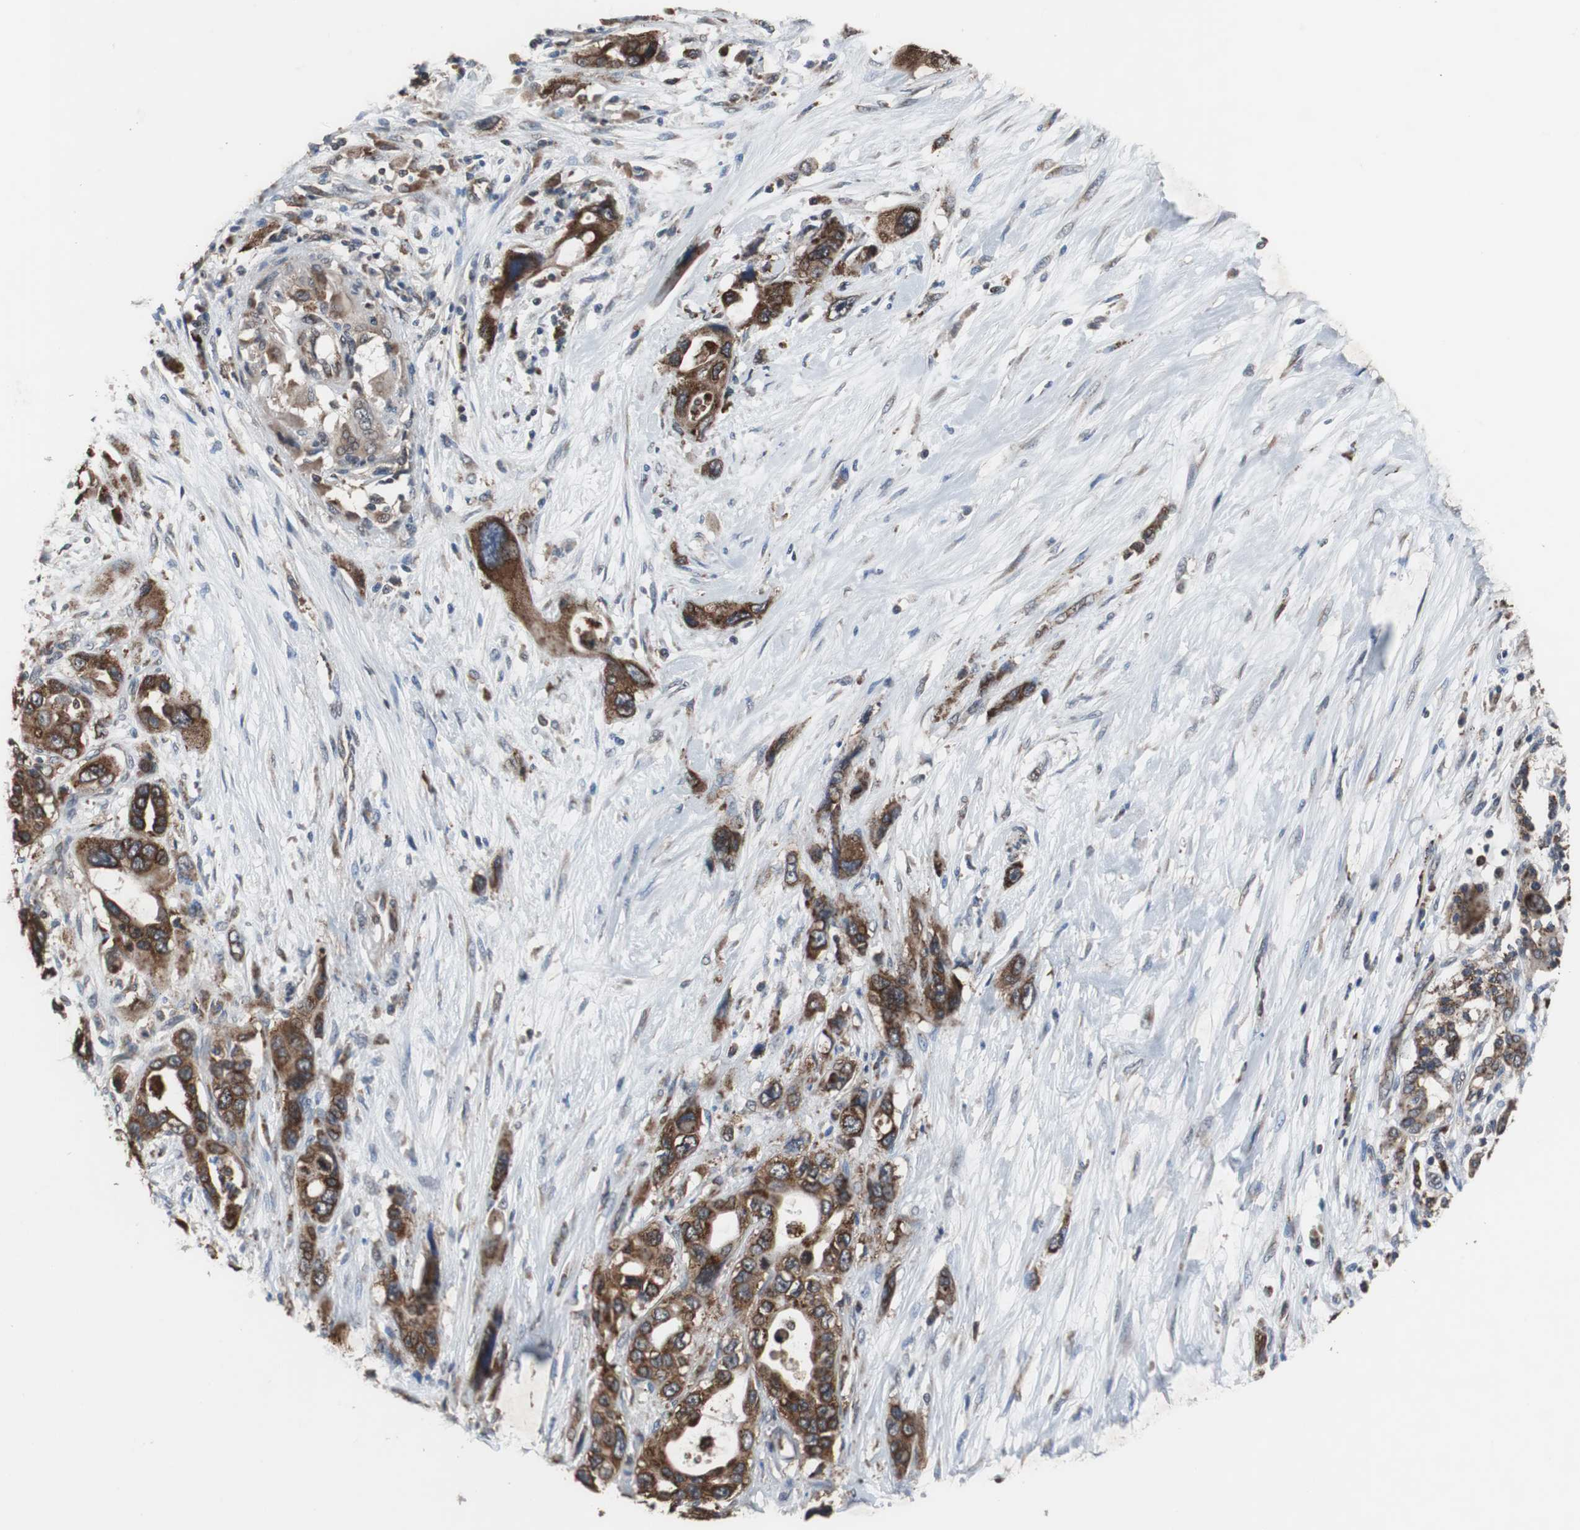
{"staining": {"intensity": "strong", "quantity": ">75%", "location": "cytoplasmic/membranous"}, "tissue": "pancreatic cancer", "cell_type": "Tumor cells", "image_type": "cancer", "snomed": [{"axis": "morphology", "description": "Adenocarcinoma, NOS"}, {"axis": "topography", "description": "Pancreas"}], "caption": "Tumor cells reveal strong cytoplasmic/membranous staining in approximately >75% of cells in pancreatic adenocarcinoma.", "gene": "USP10", "patient": {"sex": "male", "age": 46}}